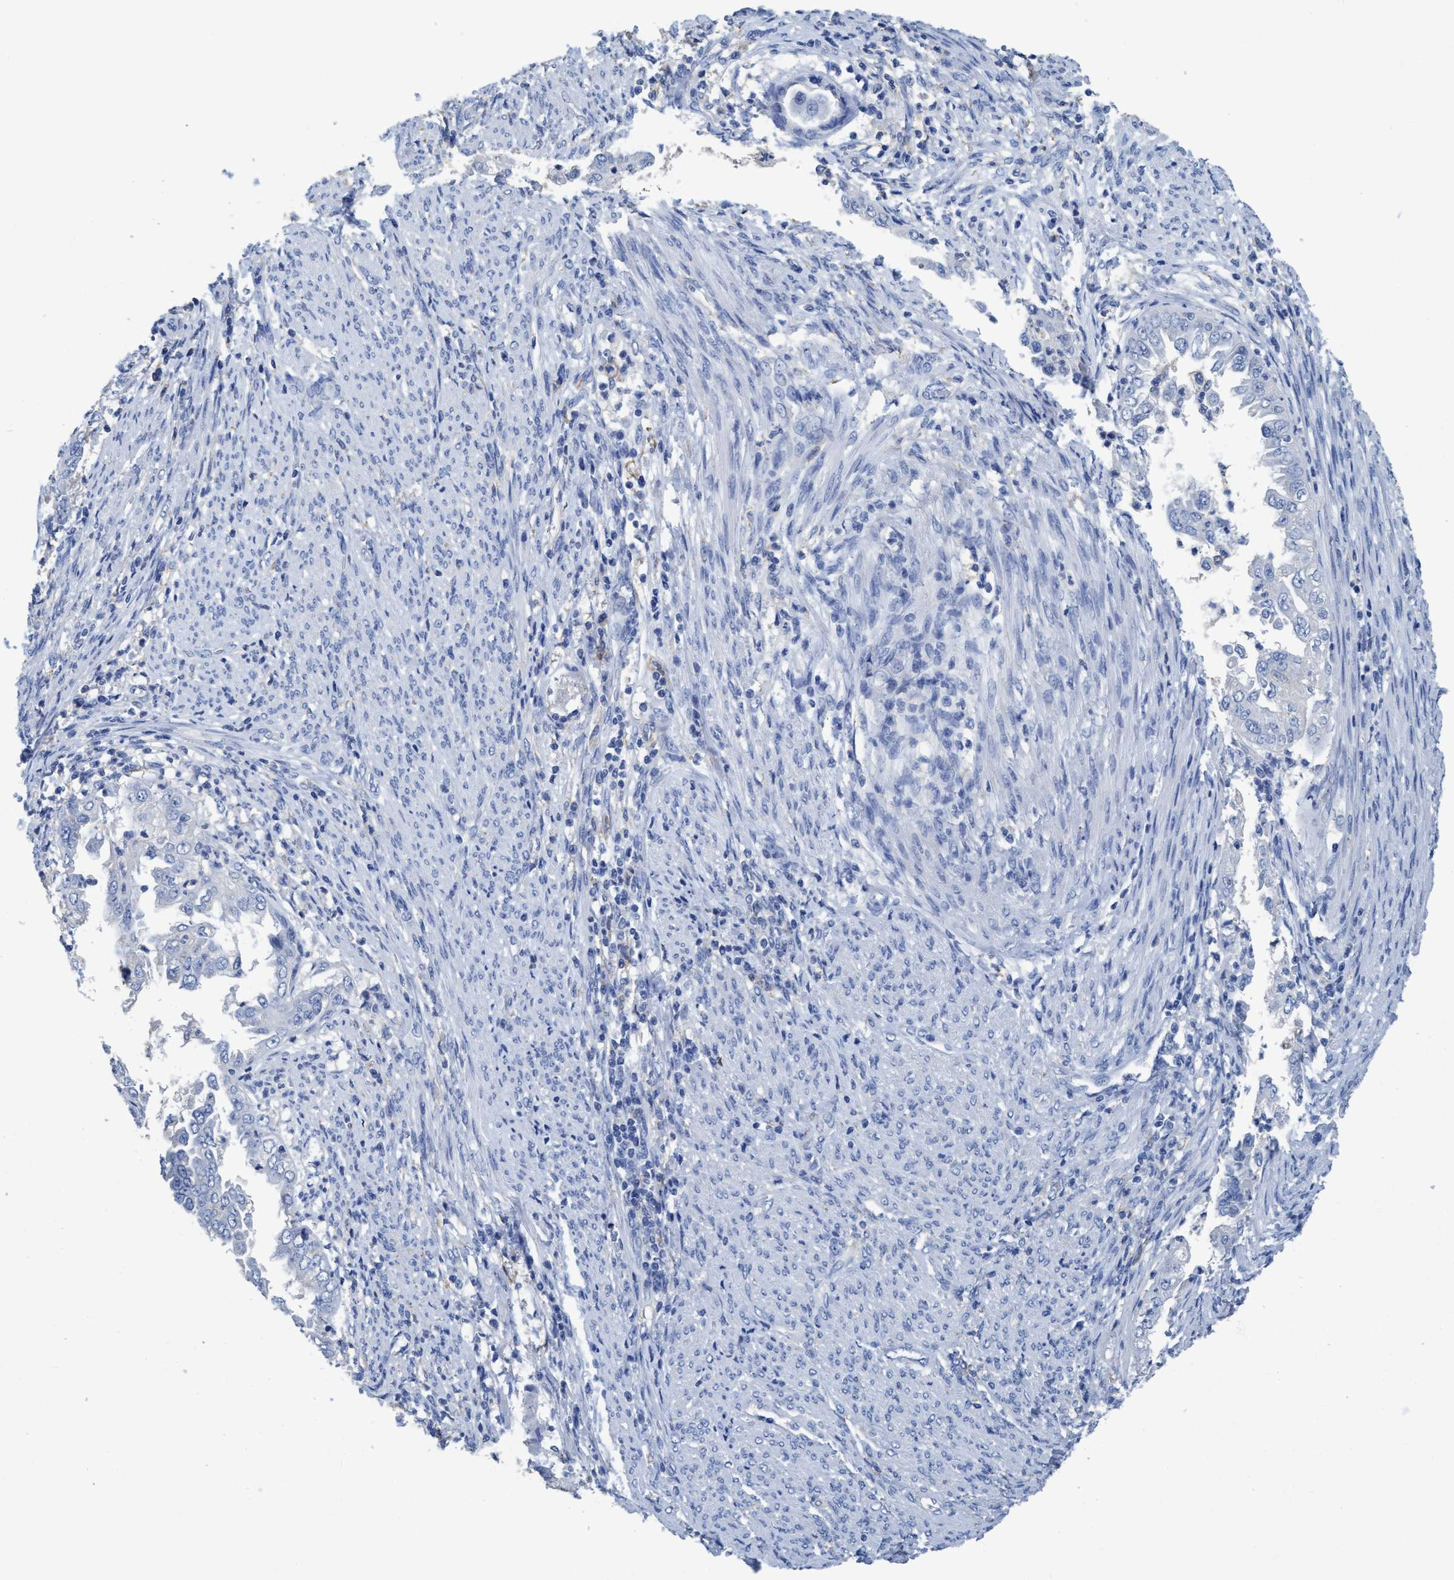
{"staining": {"intensity": "negative", "quantity": "none", "location": "none"}, "tissue": "endometrial cancer", "cell_type": "Tumor cells", "image_type": "cancer", "snomed": [{"axis": "morphology", "description": "Adenocarcinoma, NOS"}, {"axis": "topography", "description": "Endometrium"}], "caption": "This is an IHC image of endometrial adenocarcinoma. There is no positivity in tumor cells.", "gene": "DNAI1", "patient": {"sex": "female", "age": 85}}